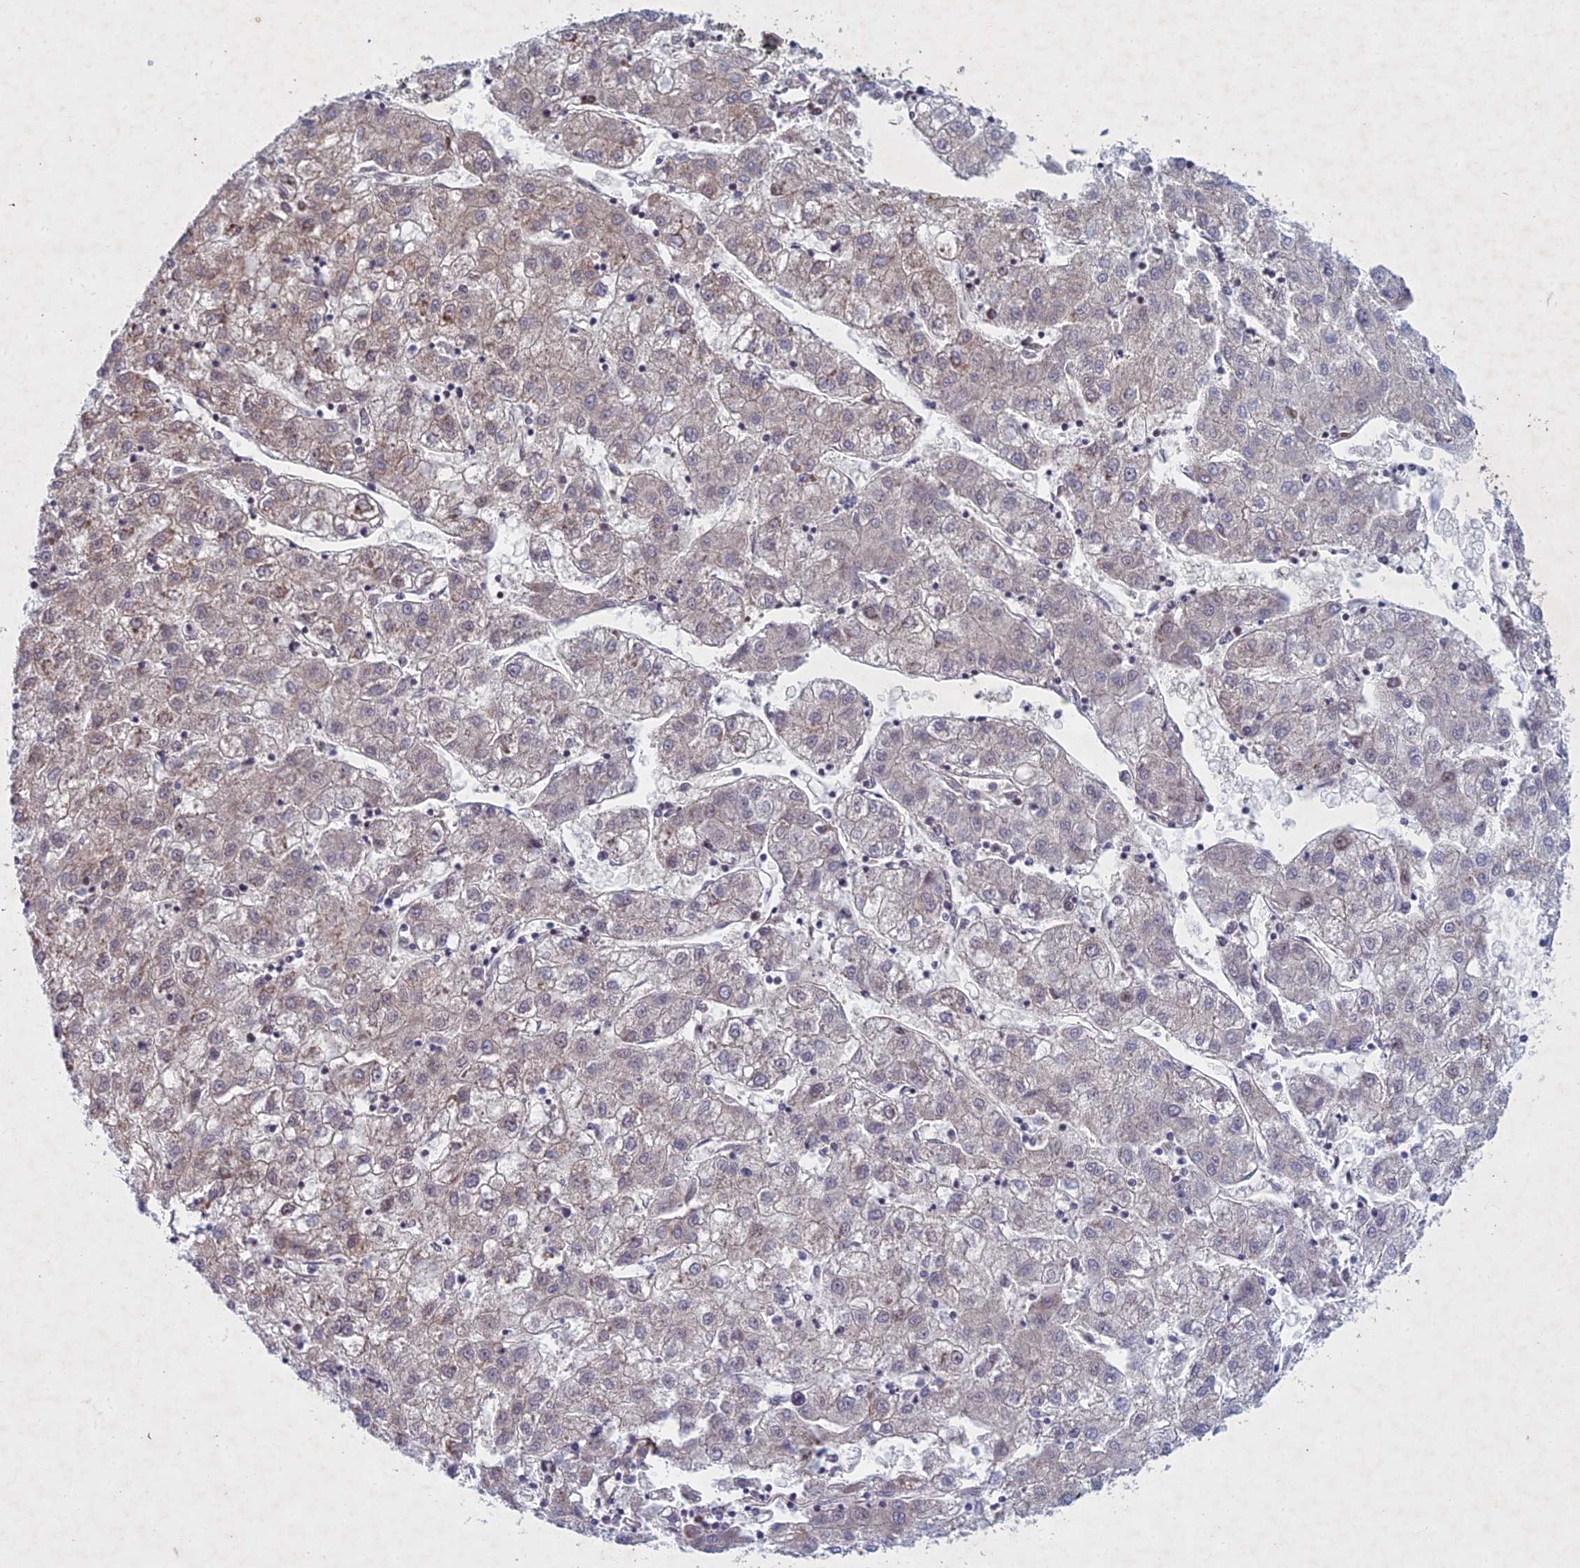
{"staining": {"intensity": "negative", "quantity": "none", "location": "none"}, "tissue": "liver cancer", "cell_type": "Tumor cells", "image_type": "cancer", "snomed": [{"axis": "morphology", "description": "Carcinoma, Hepatocellular, NOS"}, {"axis": "topography", "description": "Liver"}], "caption": "Tumor cells are negative for brown protein staining in liver cancer.", "gene": "PTHLH", "patient": {"sex": "male", "age": 72}}